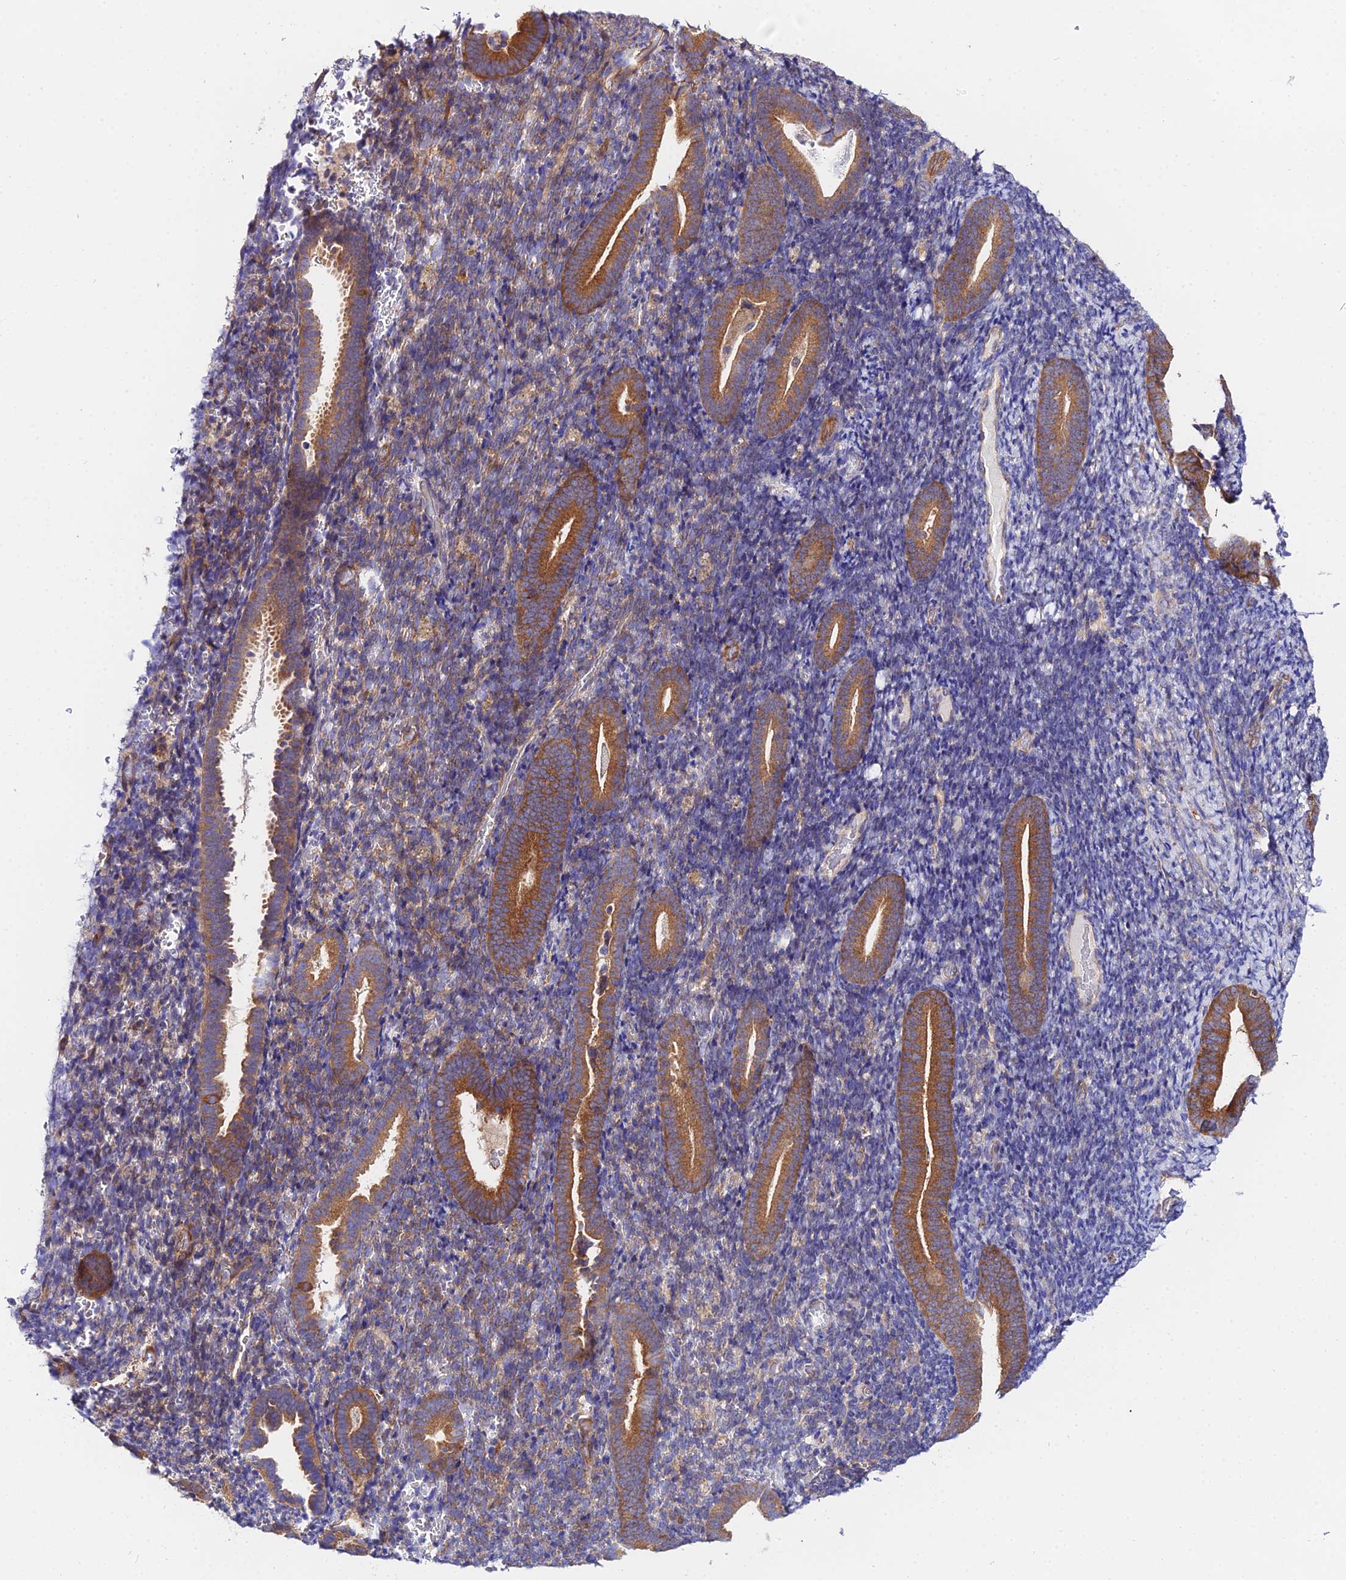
{"staining": {"intensity": "weak", "quantity": "<25%", "location": "cytoplasmic/membranous"}, "tissue": "endometrium", "cell_type": "Cells in endometrial stroma", "image_type": "normal", "snomed": [{"axis": "morphology", "description": "Normal tissue, NOS"}, {"axis": "topography", "description": "Endometrium"}], "caption": "High power microscopy histopathology image of an immunohistochemistry image of benign endometrium, revealing no significant positivity in cells in endometrial stroma.", "gene": "PPP2R2A", "patient": {"sex": "female", "age": 51}}